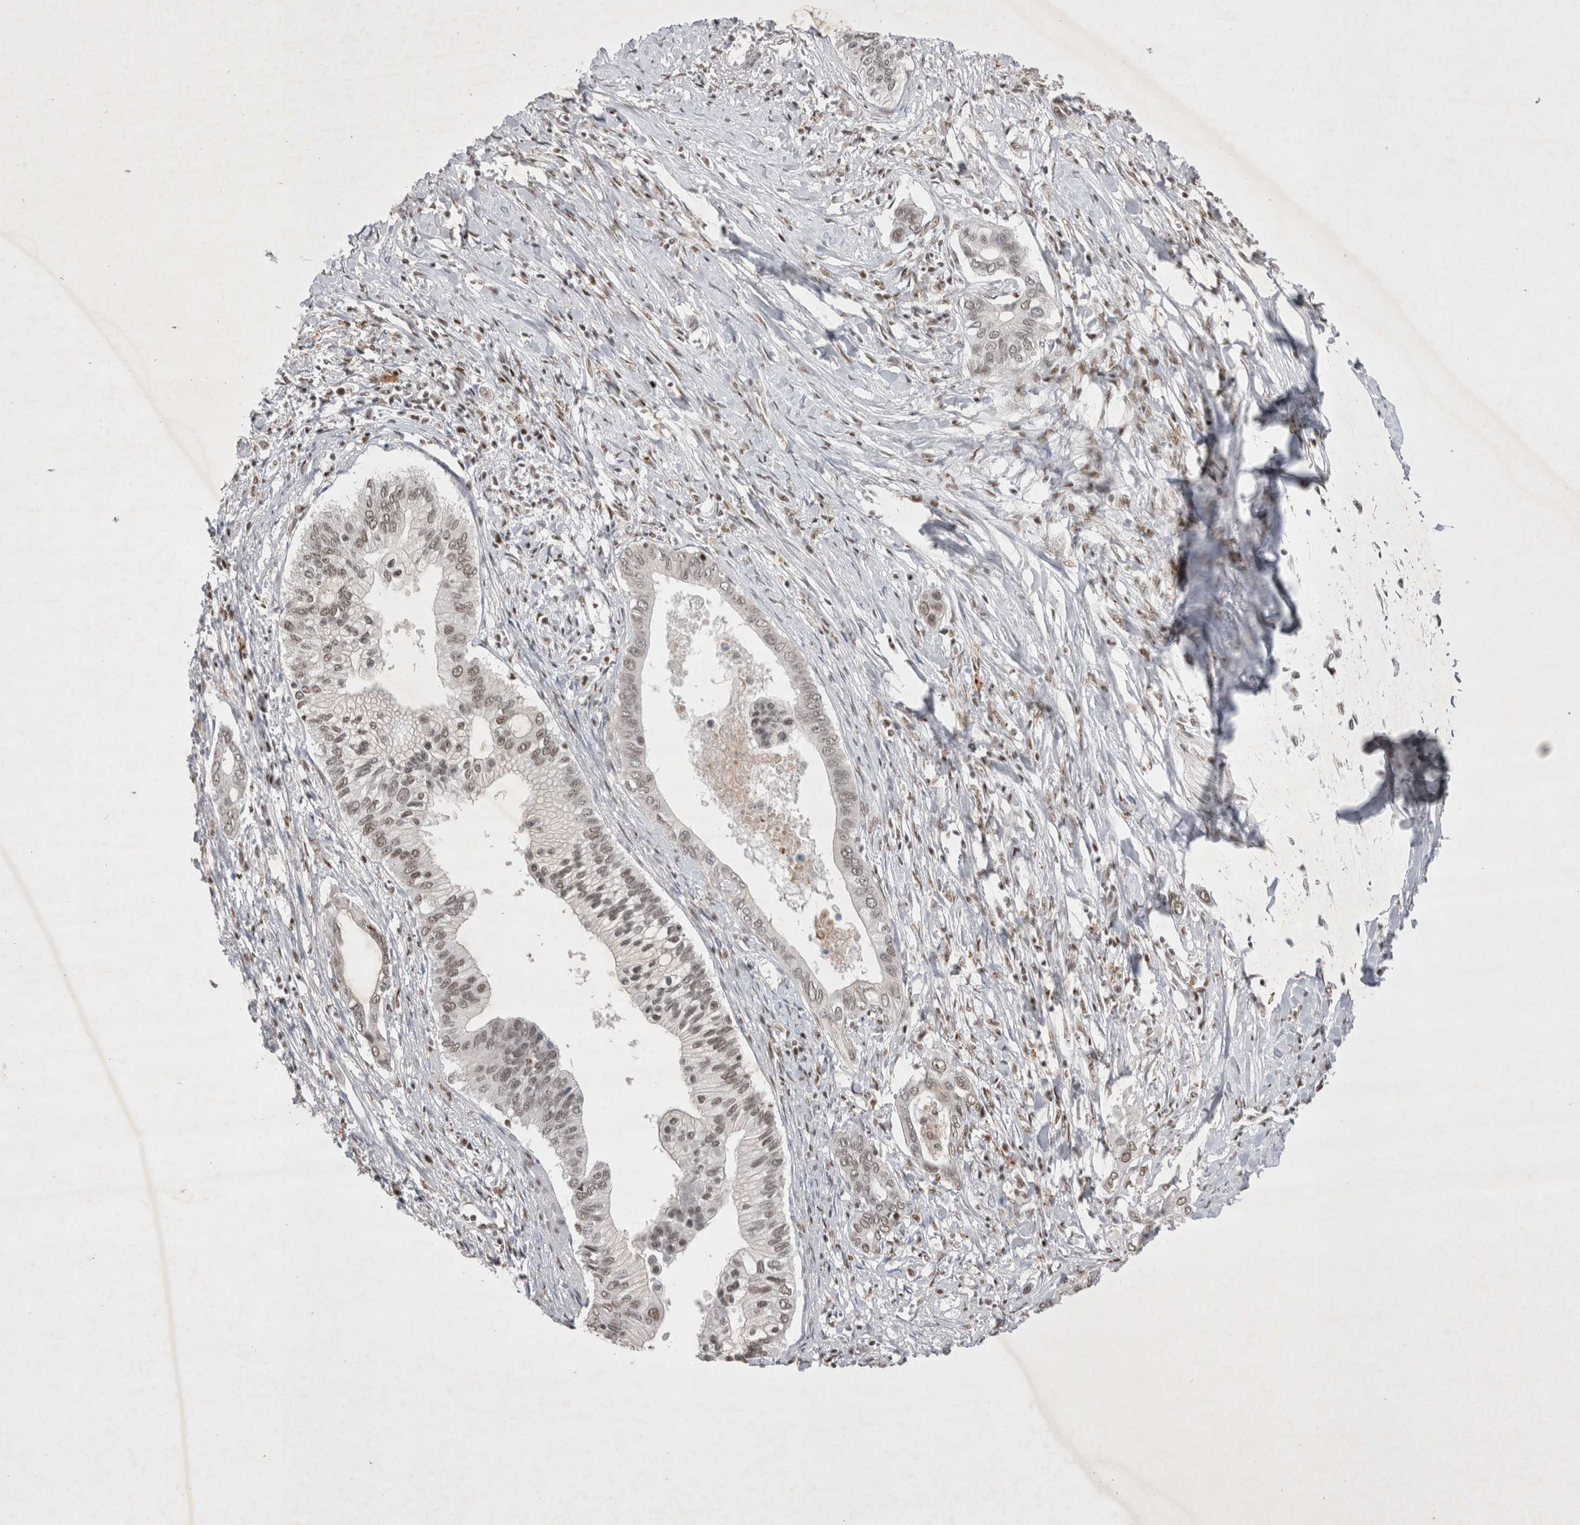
{"staining": {"intensity": "moderate", "quantity": "25%-75%", "location": "nuclear"}, "tissue": "pancreatic cancer", "cell_type": "Tumor cells", "image_type": "cancer", "snomed": [{"axis": "morphology", "description": "Normal tissue, NOS"}, {"axis": "morphology", "description": "Adenocarcinoma, NOS"}, {"axis": "topography", "description": "Pancreas"}, {"axis": "topography", "description": "Peripheral nerve tissue"}], "caption": "Protein staining demonstrates moderate nuclear staining in approximately 25%-75% of tumor cells in pancreatic cancer.", "gene": "RBM6", "patient": {"sex": "male", "age": 59}}